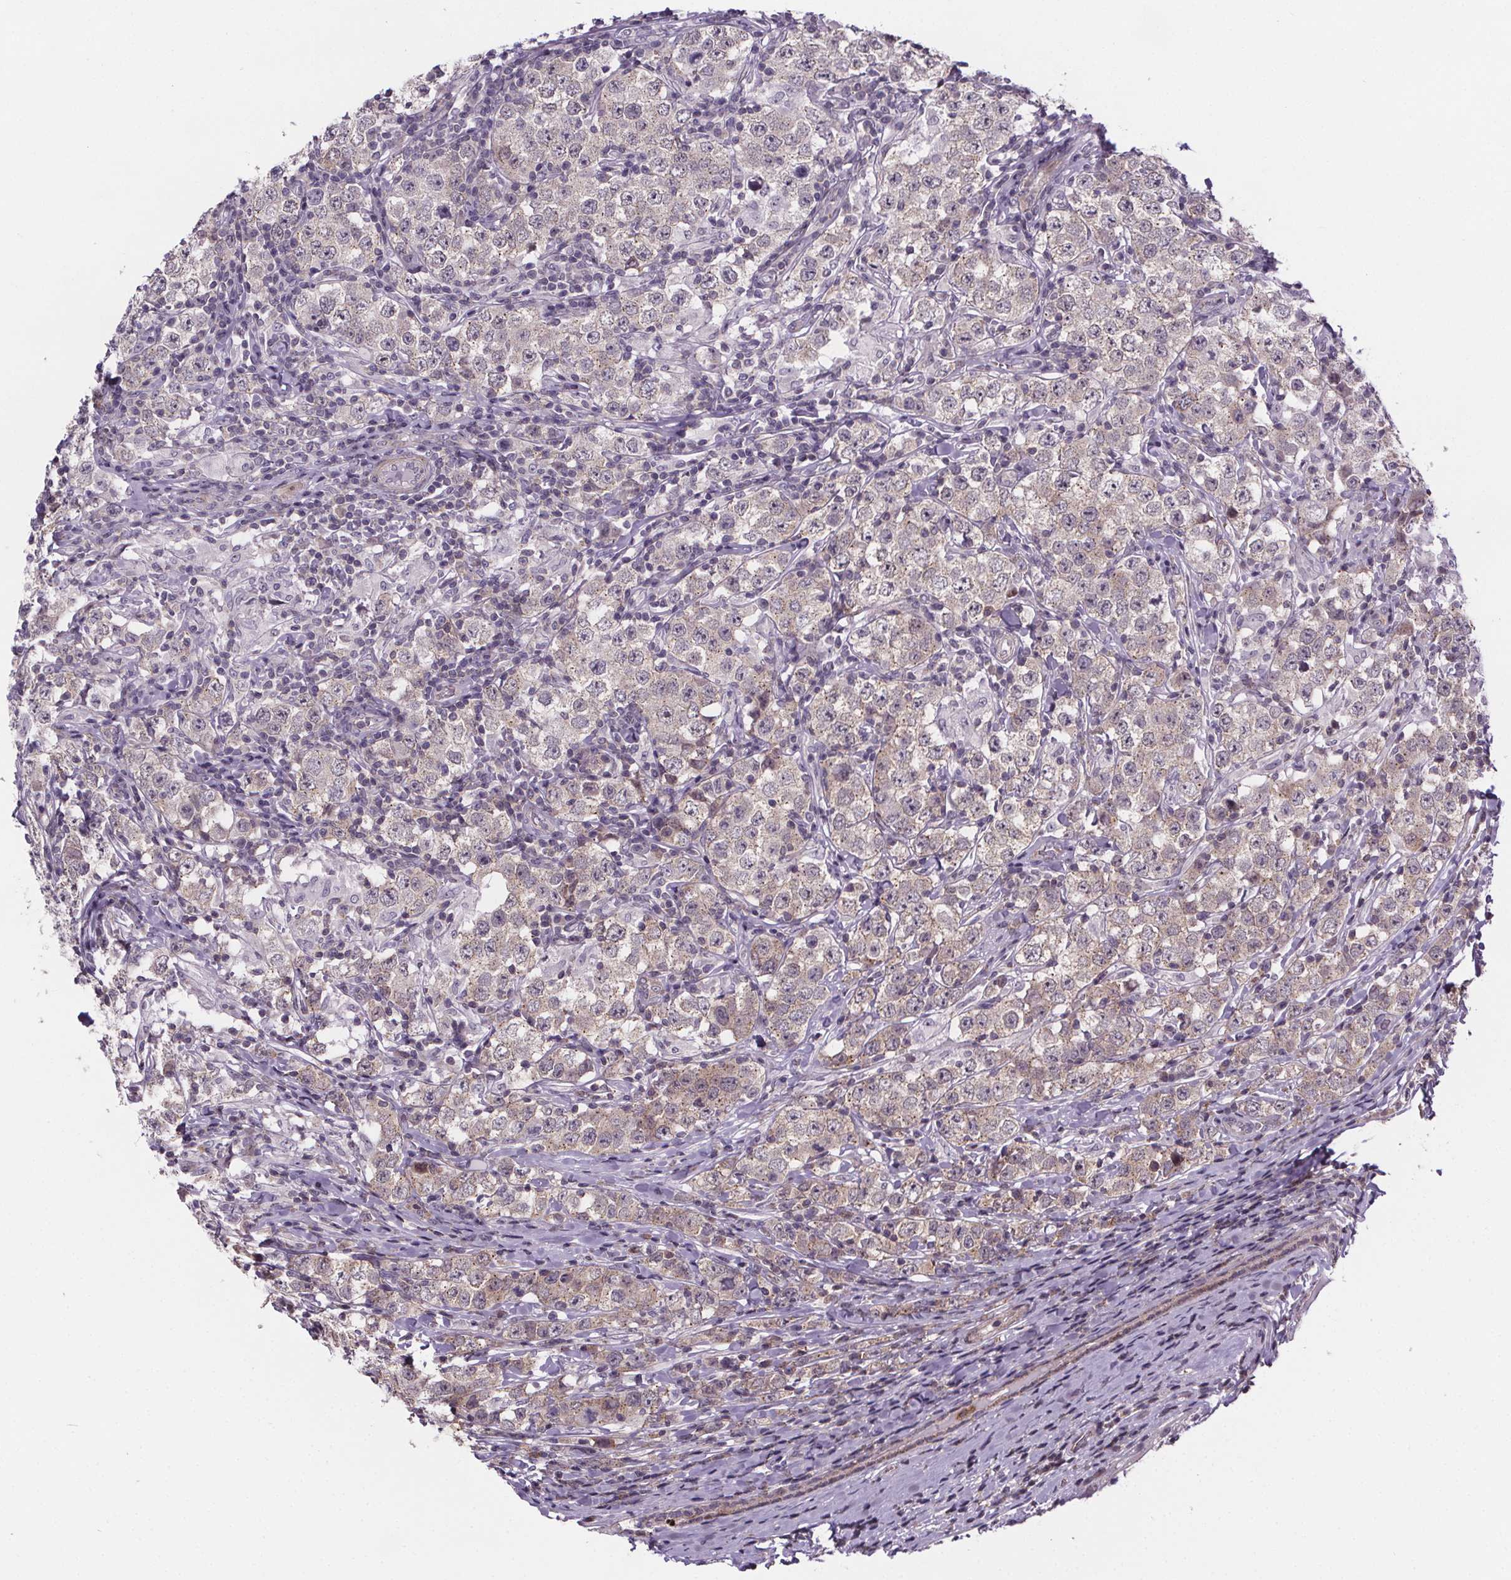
{"staining": {"intensity": "weak", "quantity": "<25%", "location": "cytoplasmic/membranous"}, "tissue": "testis cancer", "cell_type": "Tumor cells", "image_type": "cancer", "snomed": [{"axis": "morphology", "description": "Seminoma, NOS"}, {"axis": "morphology", "description": "Carcinoma, Embryonal, NOS"}, {"axis": "topography", "description": "Testis"}], "caption": "DAB immunohistochemical staining of testis embryonal carcinoma displays no significant staining in tumor cells.", "gene": "TTC12", "patient": {"sex": "male", "age": 41}}